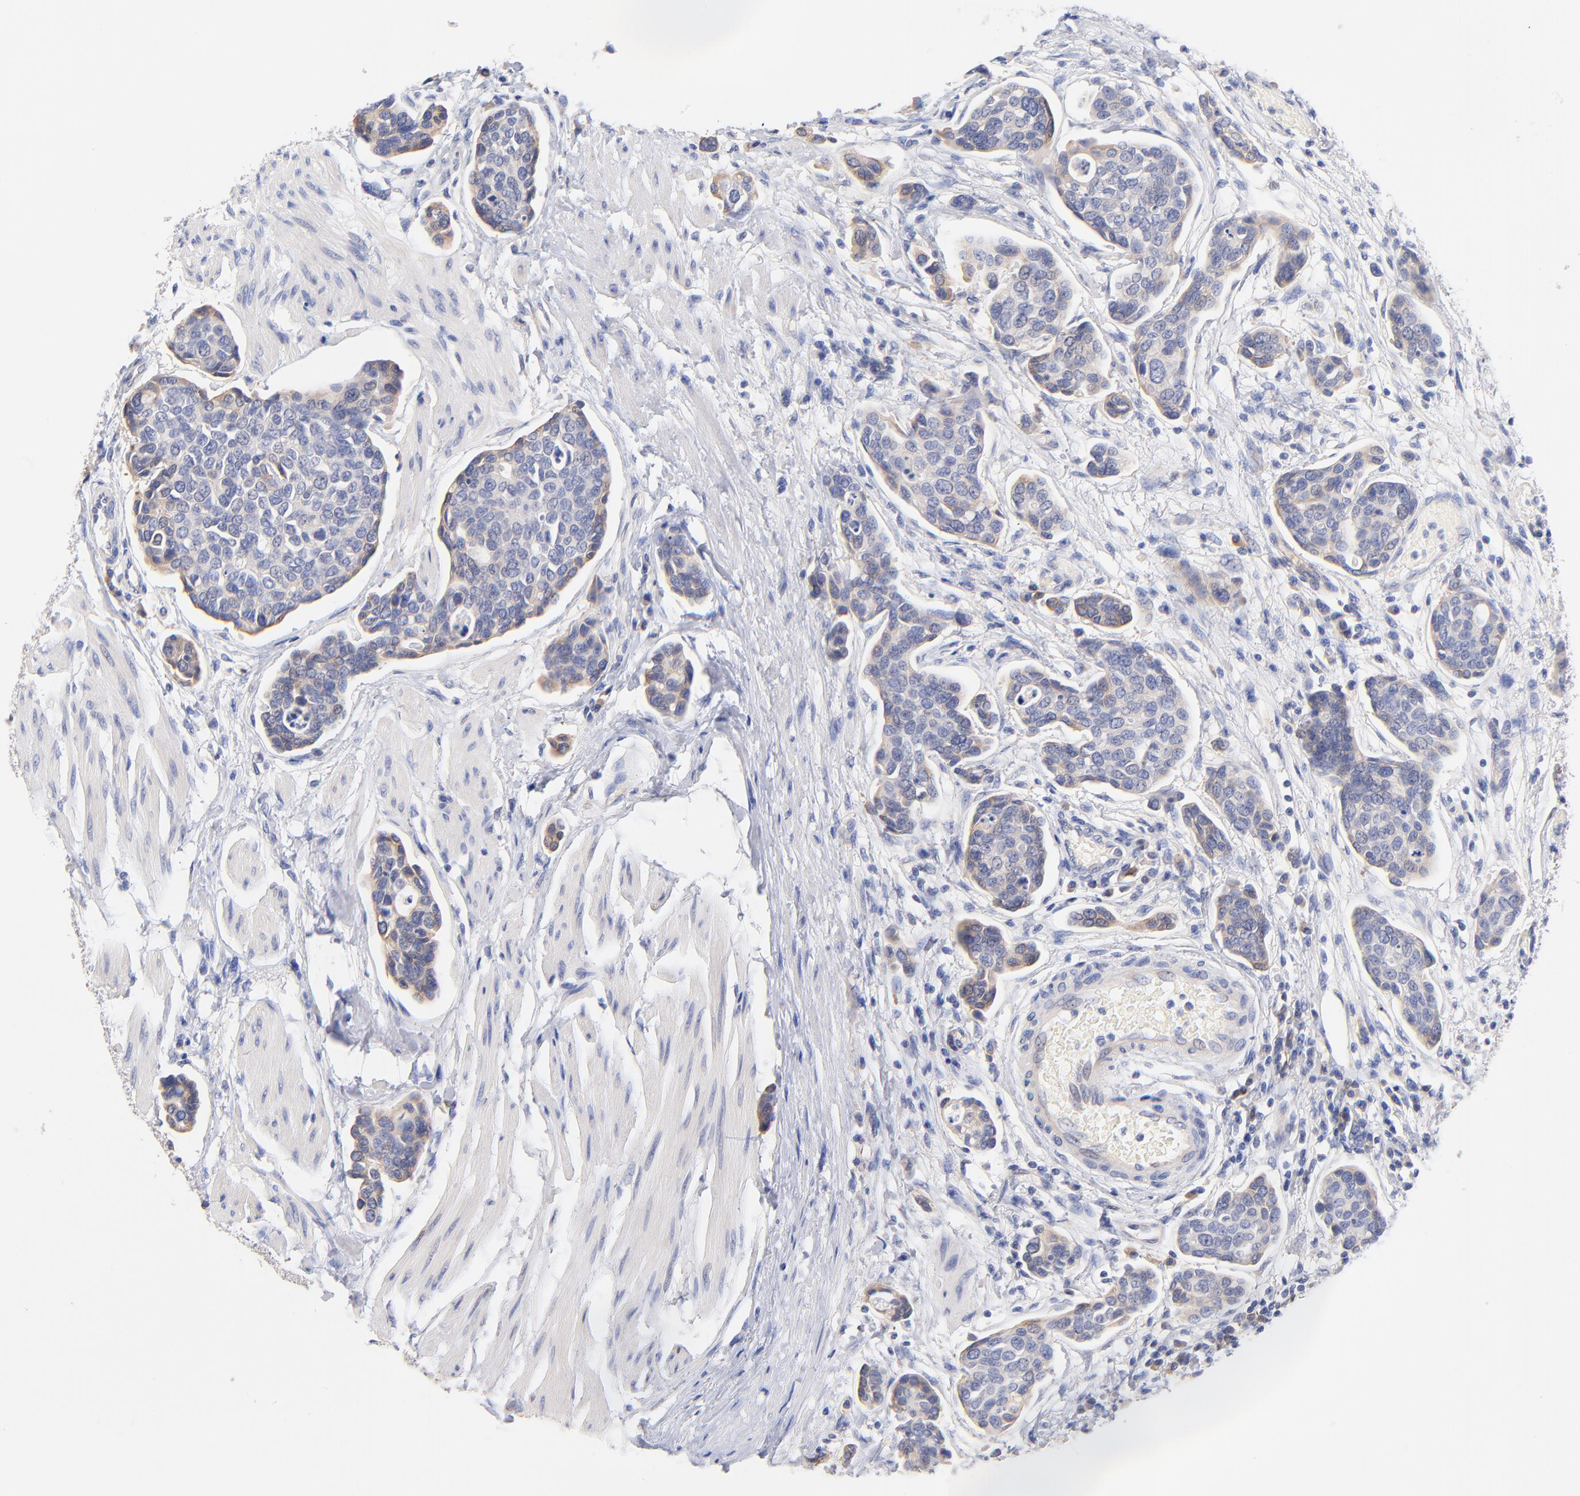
{"staining": {"intensity": "weak", "quantity": "25%-75%", "location": "cytoplasmic/membranous"}, "tissue": "urothelial cancer", "cell_type": "Tumor cells", "image_type": "cancer", "snomed": [{"axis": "morphology", "description": "Urothelial carcinoma, High grade"}, {"axis": "topography", "description": "Urinary bladder"}], "caption": "A photomicrograph of urothelial carcinoma (high-grade) stained for a protein displays weak cytoplasmic/membranous brown staining in tumor cells. Immunohistochemistry stains the protein in brown and the nuclei are stained blue.", "gene": "TNFRSF13C", "patient": {"sex": "male", "age": 78}}